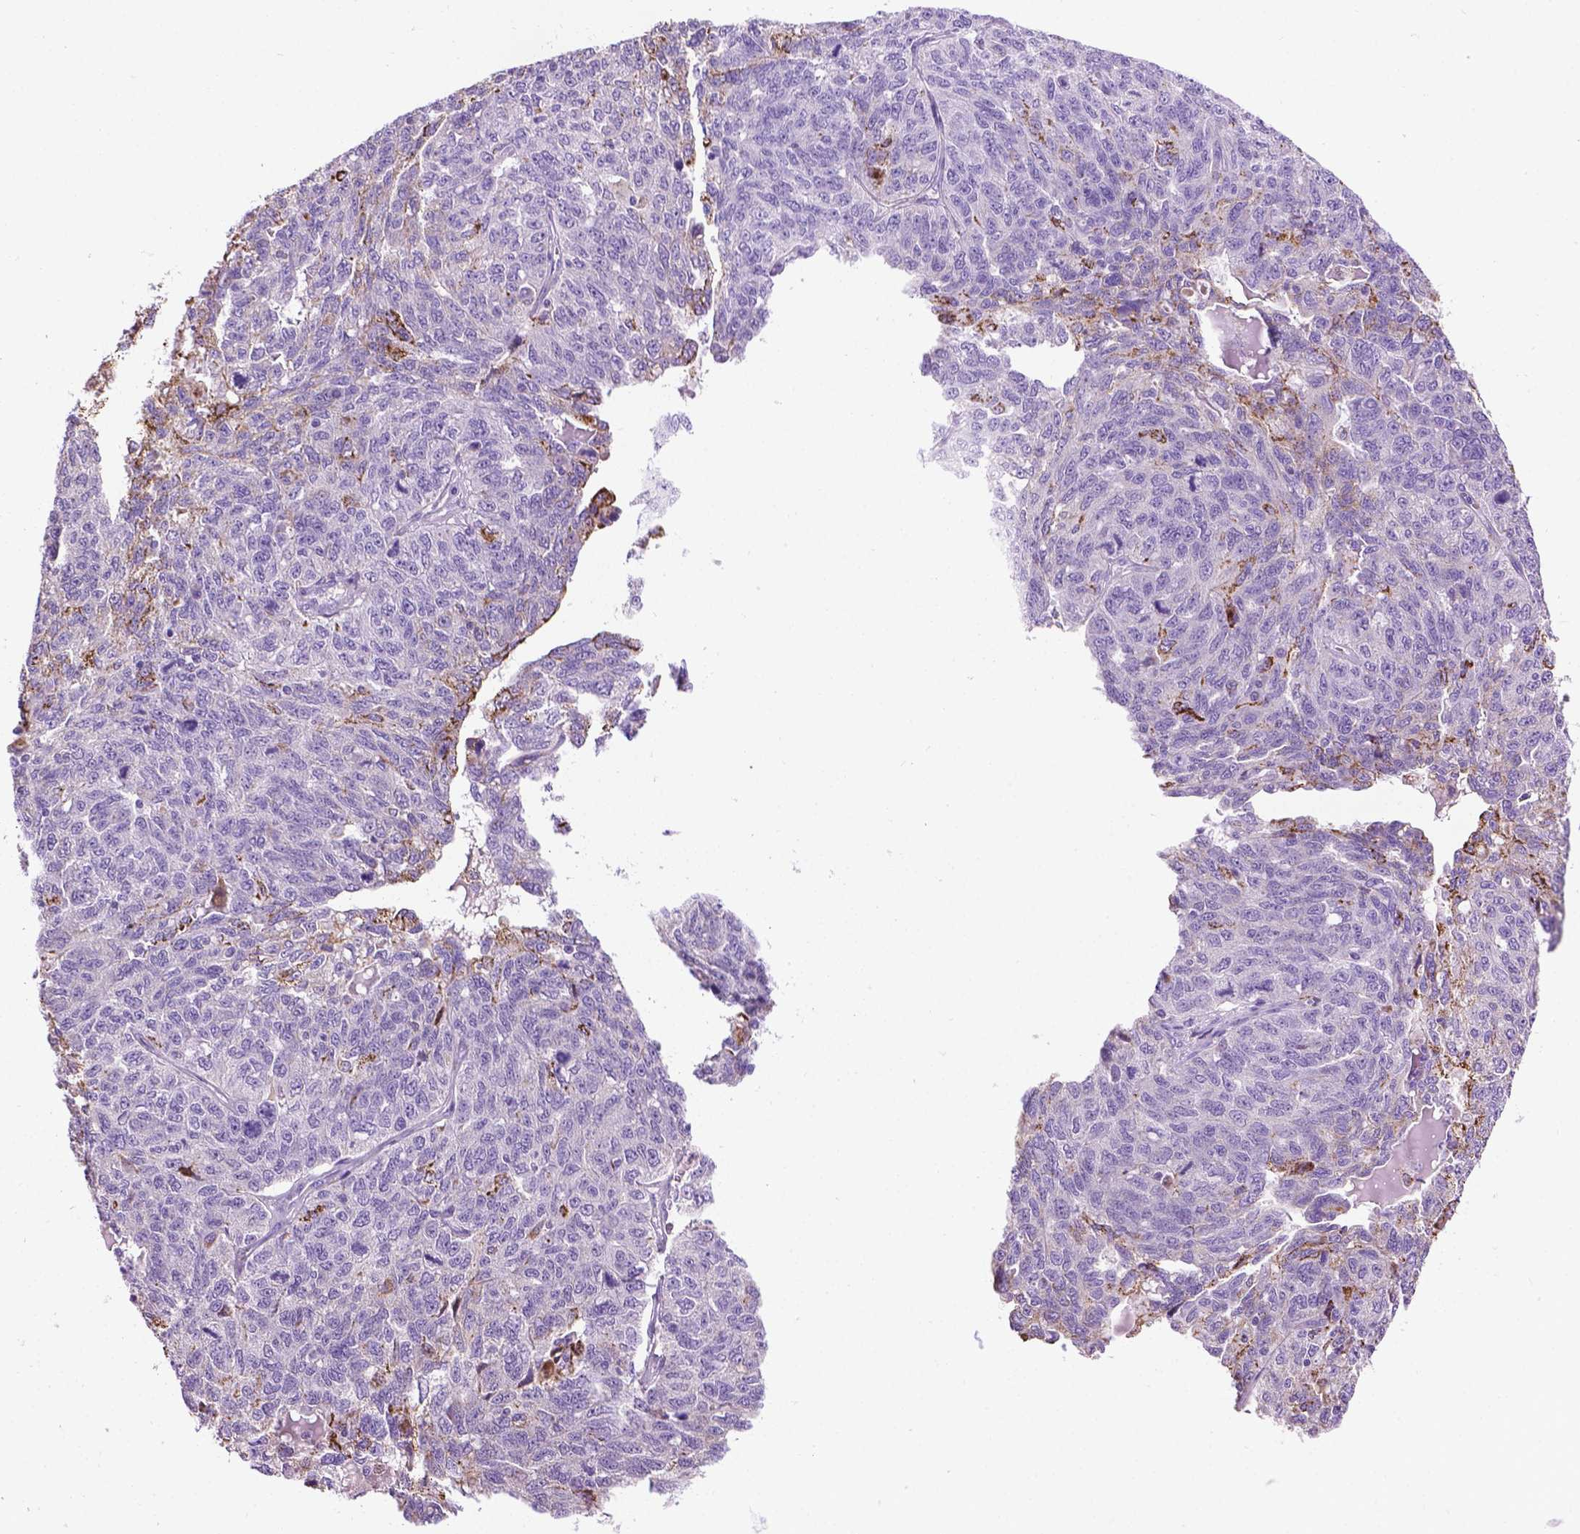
{"staining": {"intensity": "negative", "quantity": "none", "location": "none"}, "tissue": "ovarian cancer", "cell_type": "Tumor cells", "image_type": "cancer", "snomed": [{"axis": "morphology", "description": "Cystadenocarcinoma, serous, NOS"}, {"axis": "topography", "description": "Ovary"}], "caption": "Tumor cells are negative for protein expression in human ovarian cancer (serous cystadenocarcinoma).", "gene": "TMEM132E", "patient": {"sex": "female", "age": 71}}